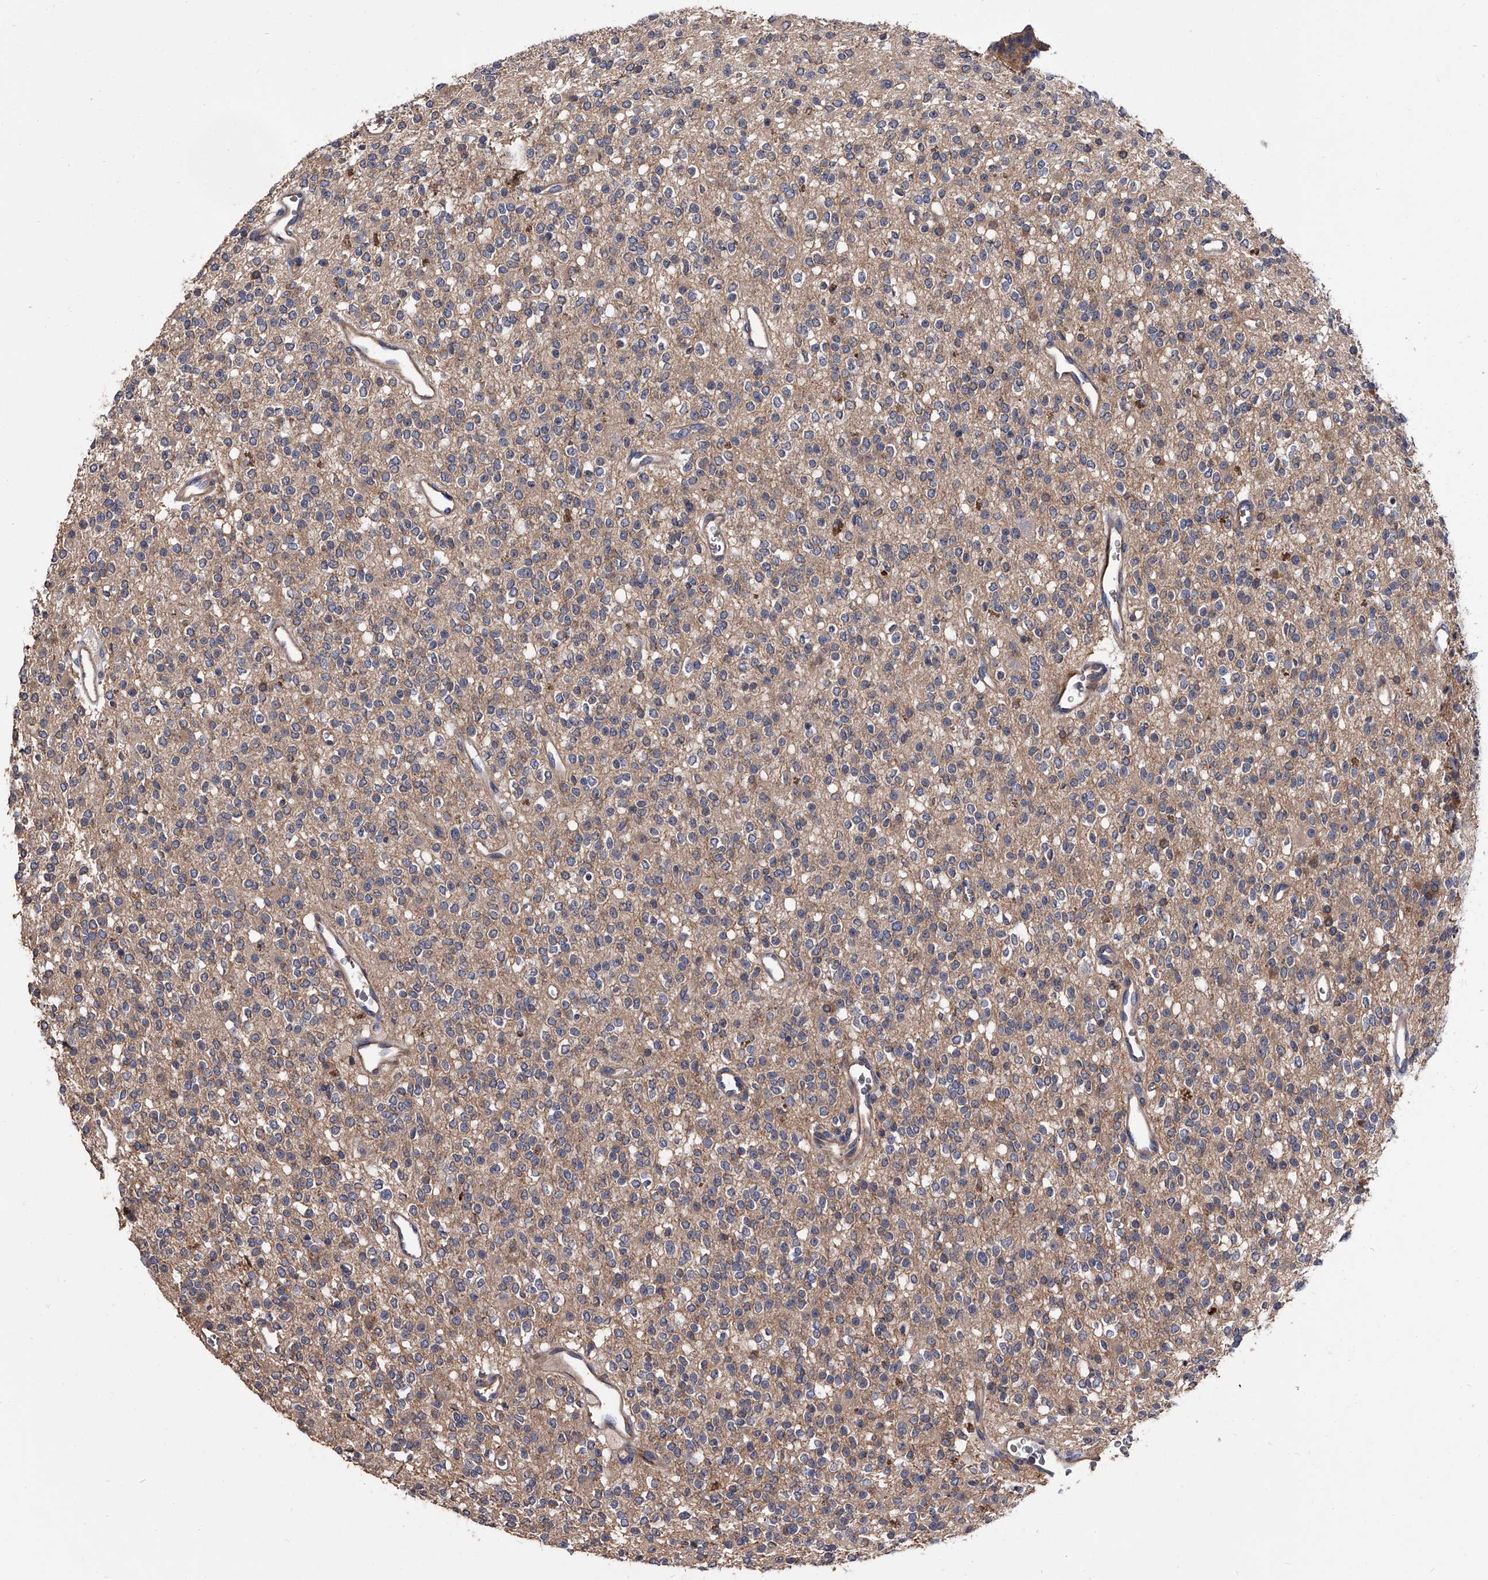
{"staining": {"intensity": "weak", "quantity": ">75%", "location": "cytoplasmic/membranous"}, "tissue": "glioma", "cell_type": "Tumor cells", "image_type": "cancer", "snomed": [{"axis": "morphology", "description": "Glioma, malignant, High grade"}, {"axis": "topography", "description": "Brain"}], "caption": "Human glioma stained for a protein (brown) displays weak cytoplasmic/membranous positive staining in approximately >75% of tumor cells.", "gene": "STK36", "patient": {"sex": "male", "age": 34}}